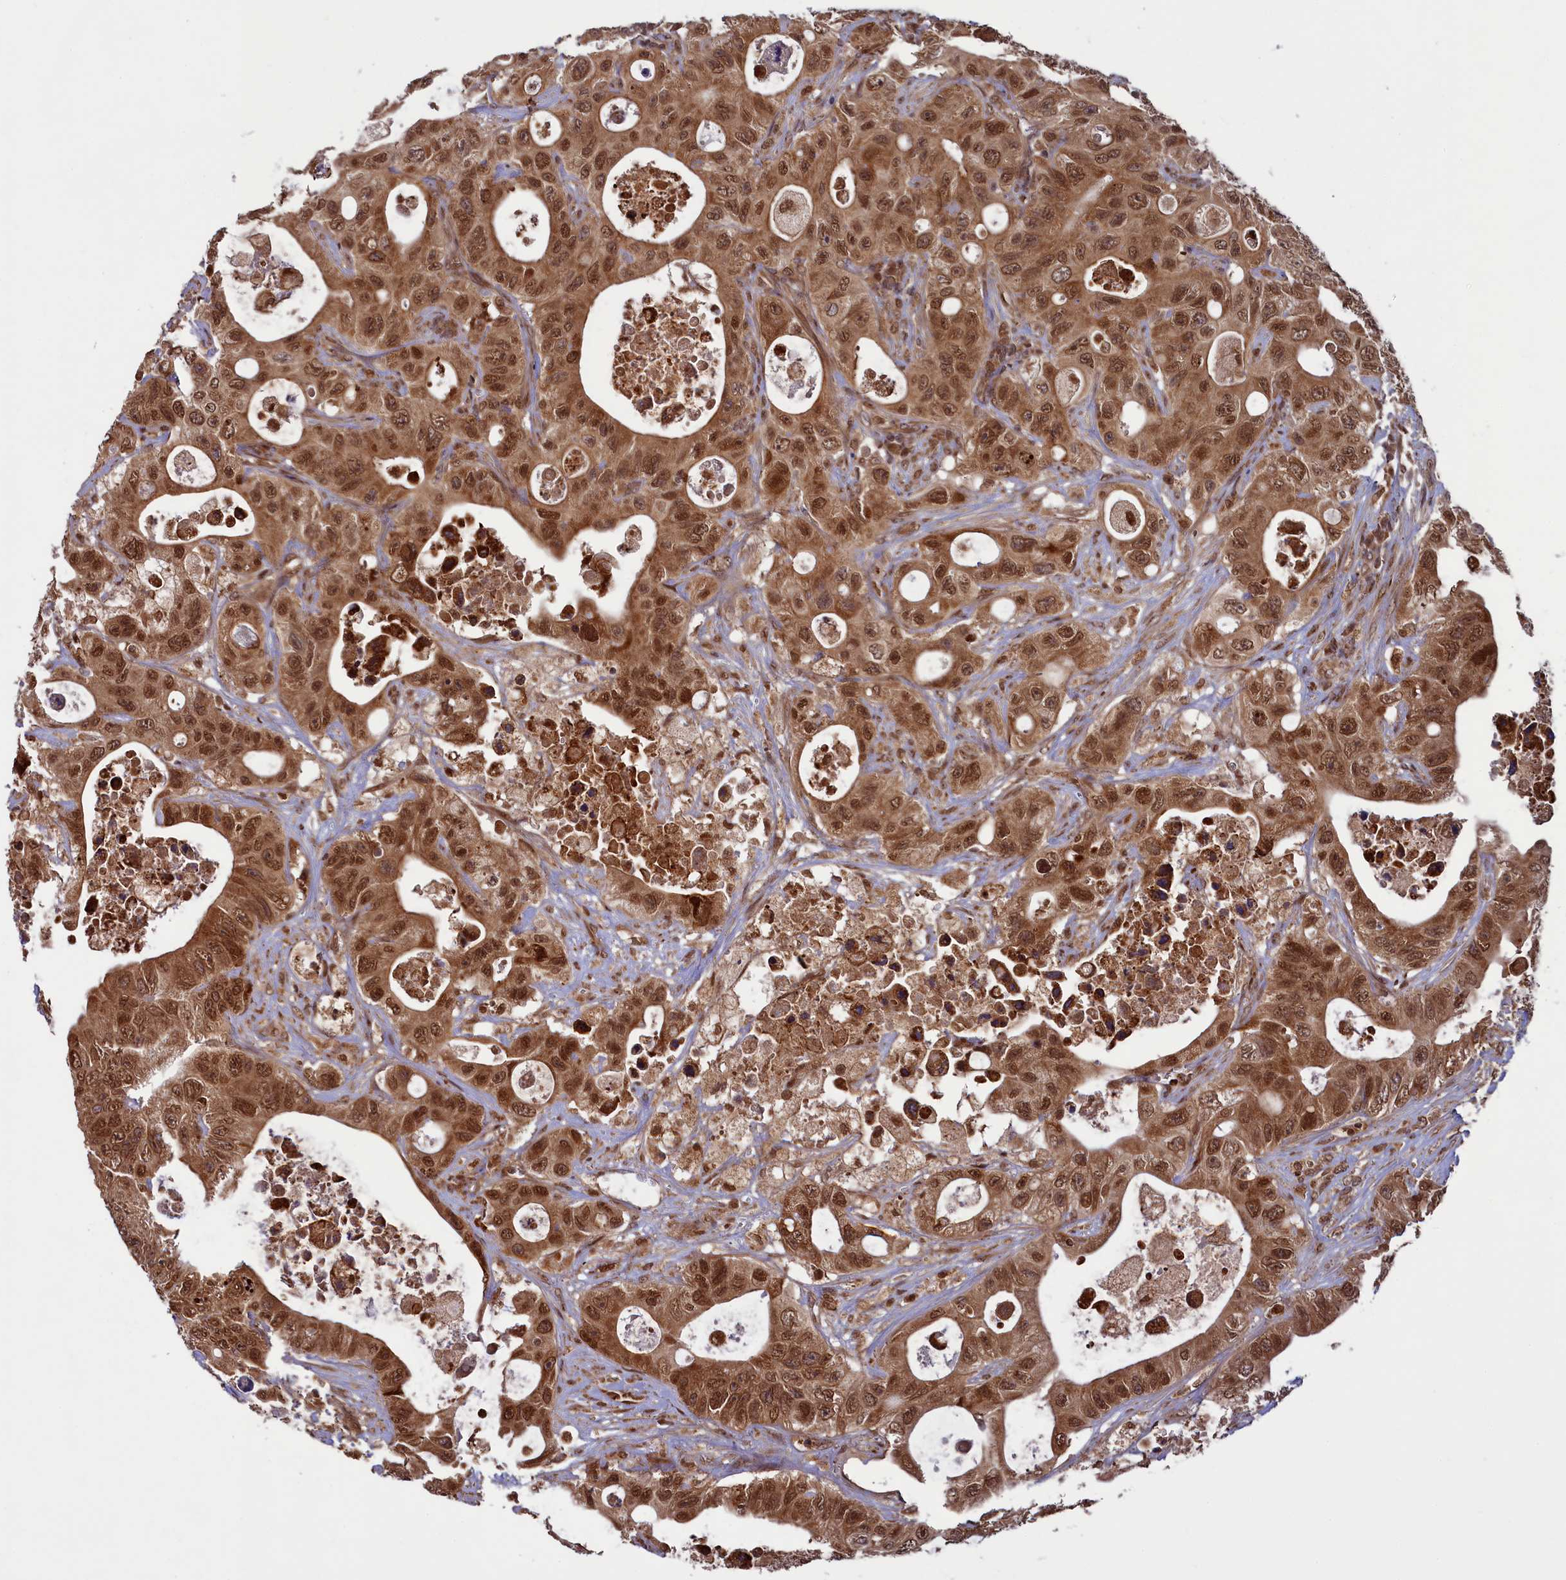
{"staining": {"intensity": "strong", "quantity": ">75%", "location": "nuclear"}, "tissue": "colorectal cancer", "cell_type": "Tumor cells", "image_type": "cancer", "snomed": [{"axis": "morphology", "description": "Adenocarcinoma, NOS"}, {"axis": "topography", "description": "Colon"}], "caption": "Adenocarcinoma (colorectal) stained with a brown dye shows strong nuclear positive positivity in approximately >75% of tumor cells.", "gene": "NAE1", "patient": {"sex": "female", "age": 46}}